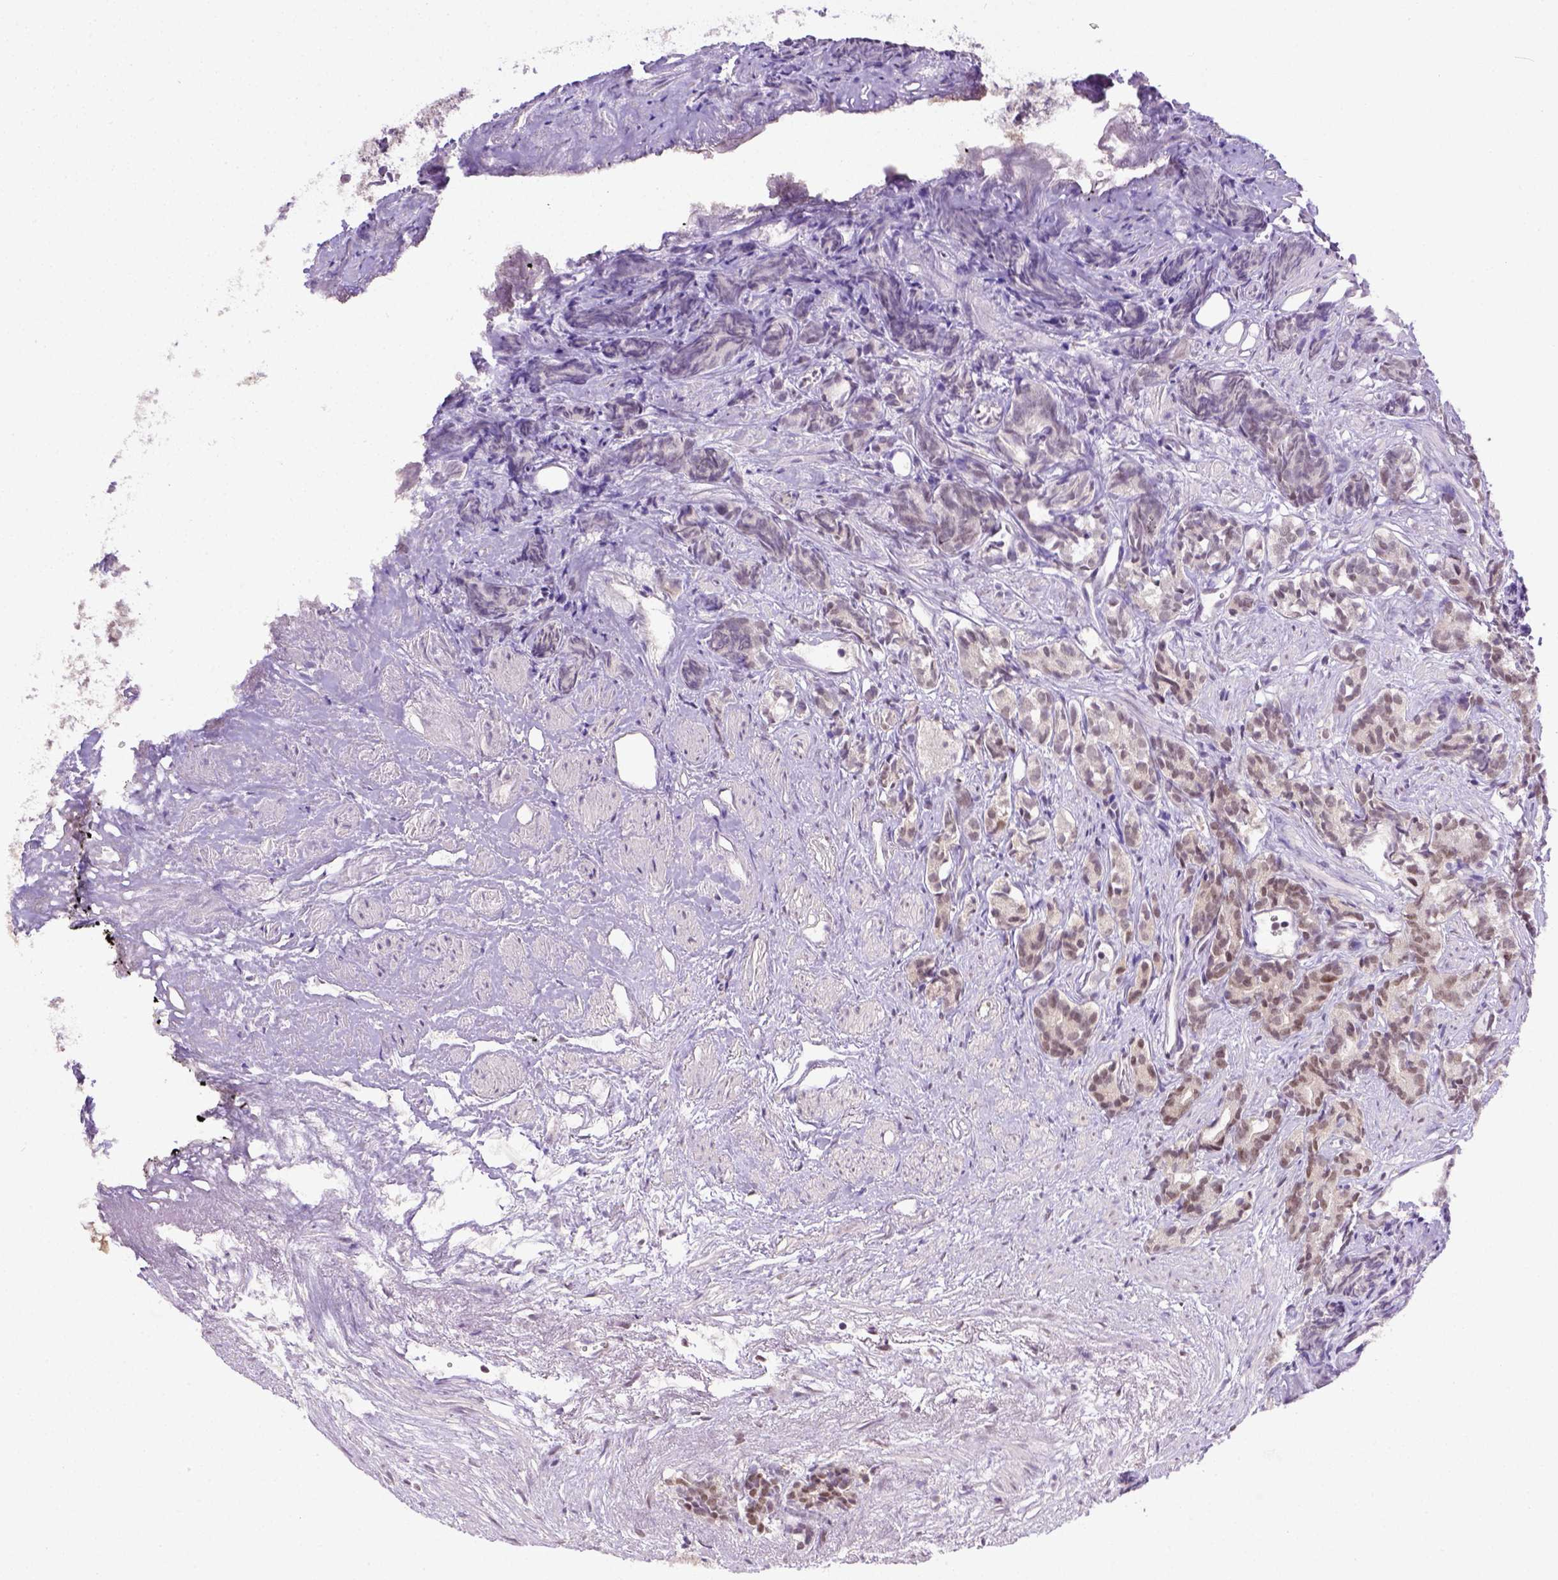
{"staining": {"intensity": "moderate", "quantity": ">75%", "location": "nuclear"}, "tissue": "prostate cancer", "cell_type": "Tumor cells", "image_type": "cancer", "snomed": [{"axis": "morphology", "description": "Adenocarcinoma, High grade"}, {"axis": "topography", "description": "Prostate"}], "caption": "IHC staining of prostate cancer (adenocarcinoma (high-grade)), which reveals medium levels of moderate nuclear staining in approximately >75% of tumor cells indicating moderate nuclear protein expression. The staining was performed using DAB (3,3'-diaminobenzidine) (brown) for protein detection and nuclei were counterstained in hematoxylin (blue).", "gene": "ERCC1", "patient": {"sex": "male", "age": 84}}